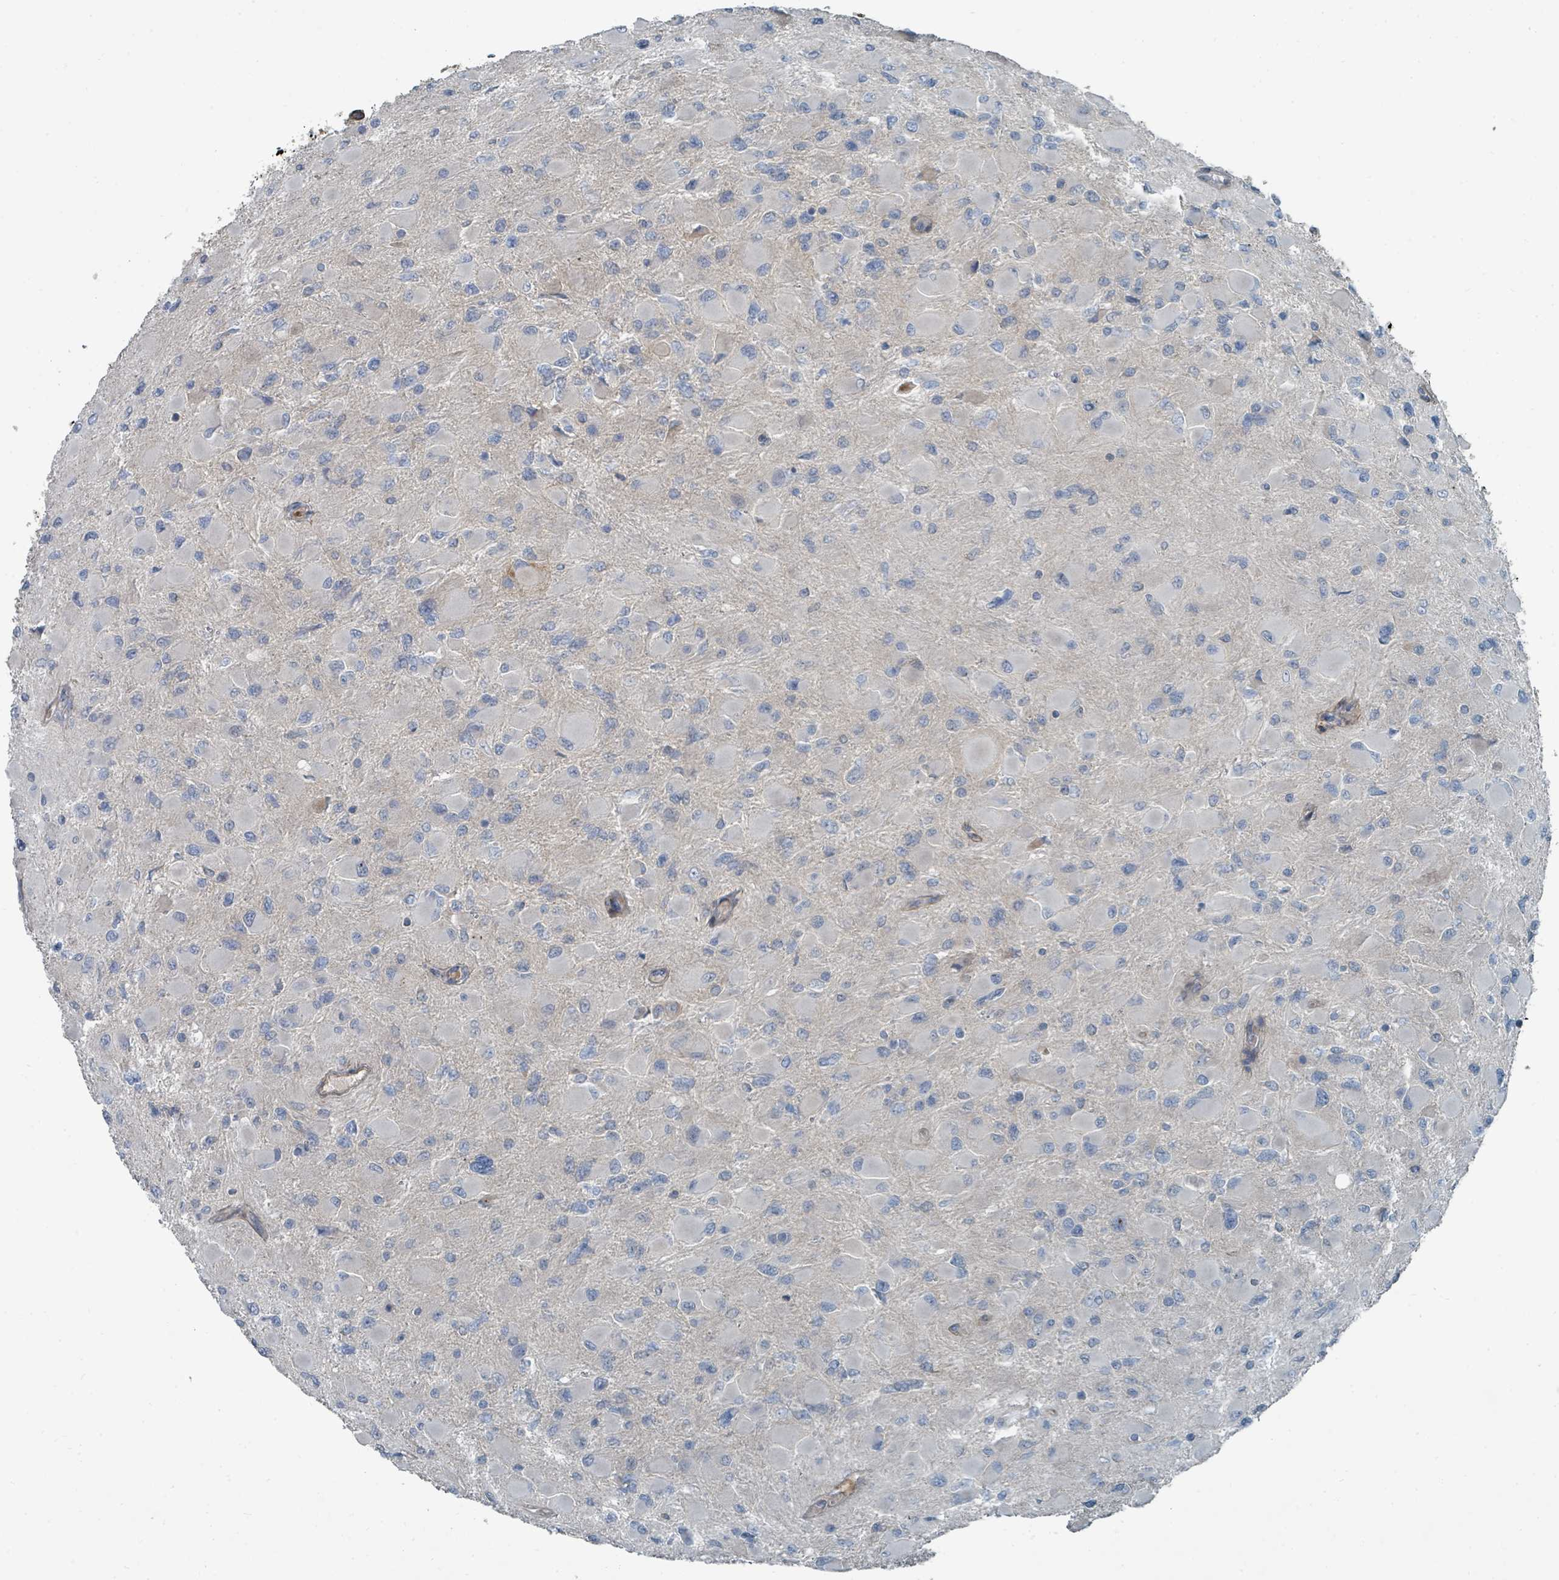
{"staining": {"intensity": "negative", "quantity": "none", "location": "none"}, "tissue": "glioma", "cell_type": "Tumor cells", "image_type": "cancer", "snomed": [{"axis": "morphology", "description": "Glioma, malignant, High grade"}, {"axis": "topography", "description": "Cerebral cortex"}], "caption": "This is a image of IHC staining of glioma, which shows no expression in tumor cells.", "gene": "SLC44A5", "patient": {"sex": "female", "age": 36}}